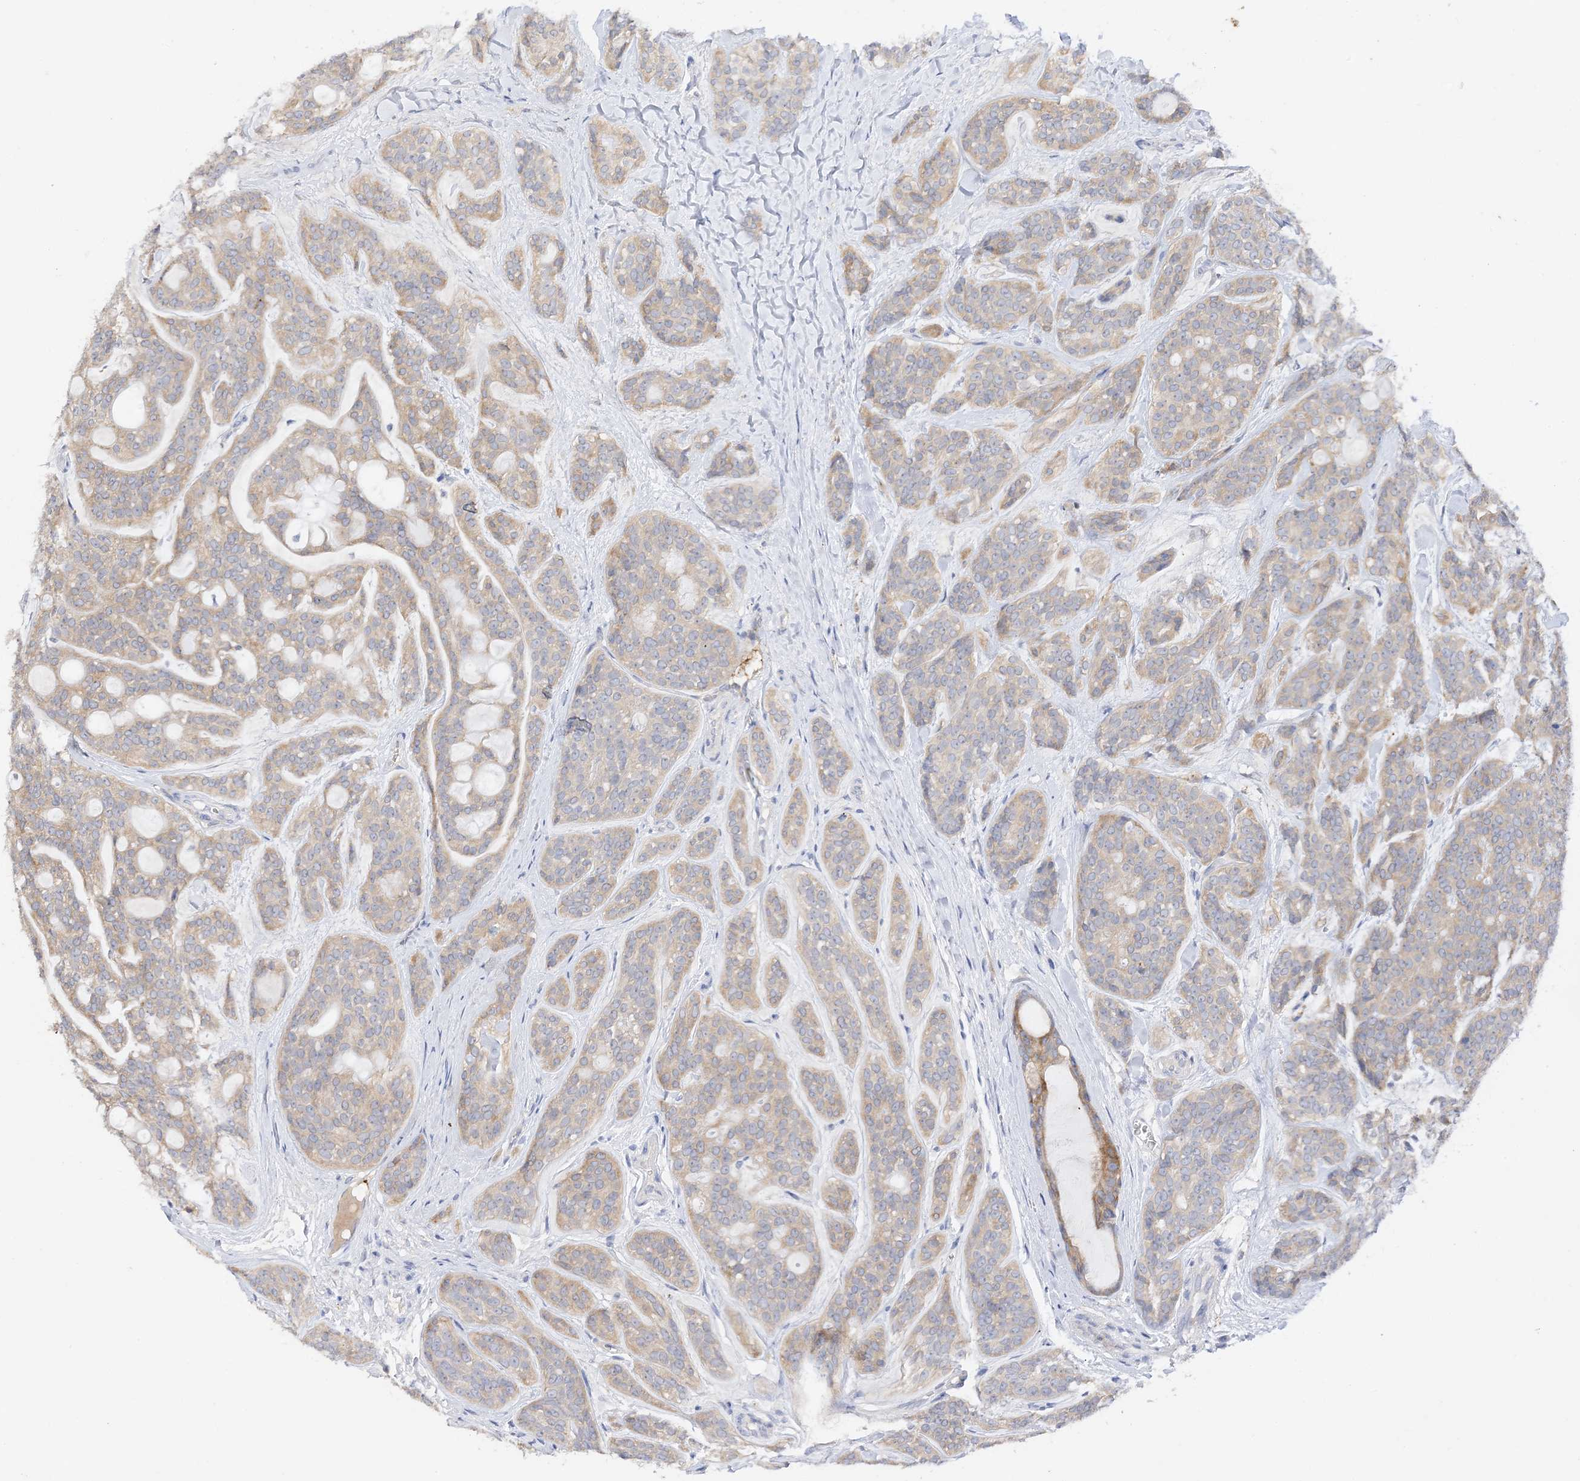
{"staining": {"intensity": "moderate", "quantity": ">75%", "location": "cytoplasmic/membranous"}, "tissue": "head and neck cancer", "cell_type": "Tumor cells", "image_type": "cancer", "snomed": [{"axis": "morphology", "description": "Adenocarcinoma, NOS"}, {"axis": "topography", "description": "Head-Neck"}], "caption": "Human head and neck cancer stained for a protein (brown) exhibits moderate cytoplasmic/membranous positive positivity in about >75% of tumor cells.", "gene": "ARV1", "patient": {"sex": "male", "age": 66}}